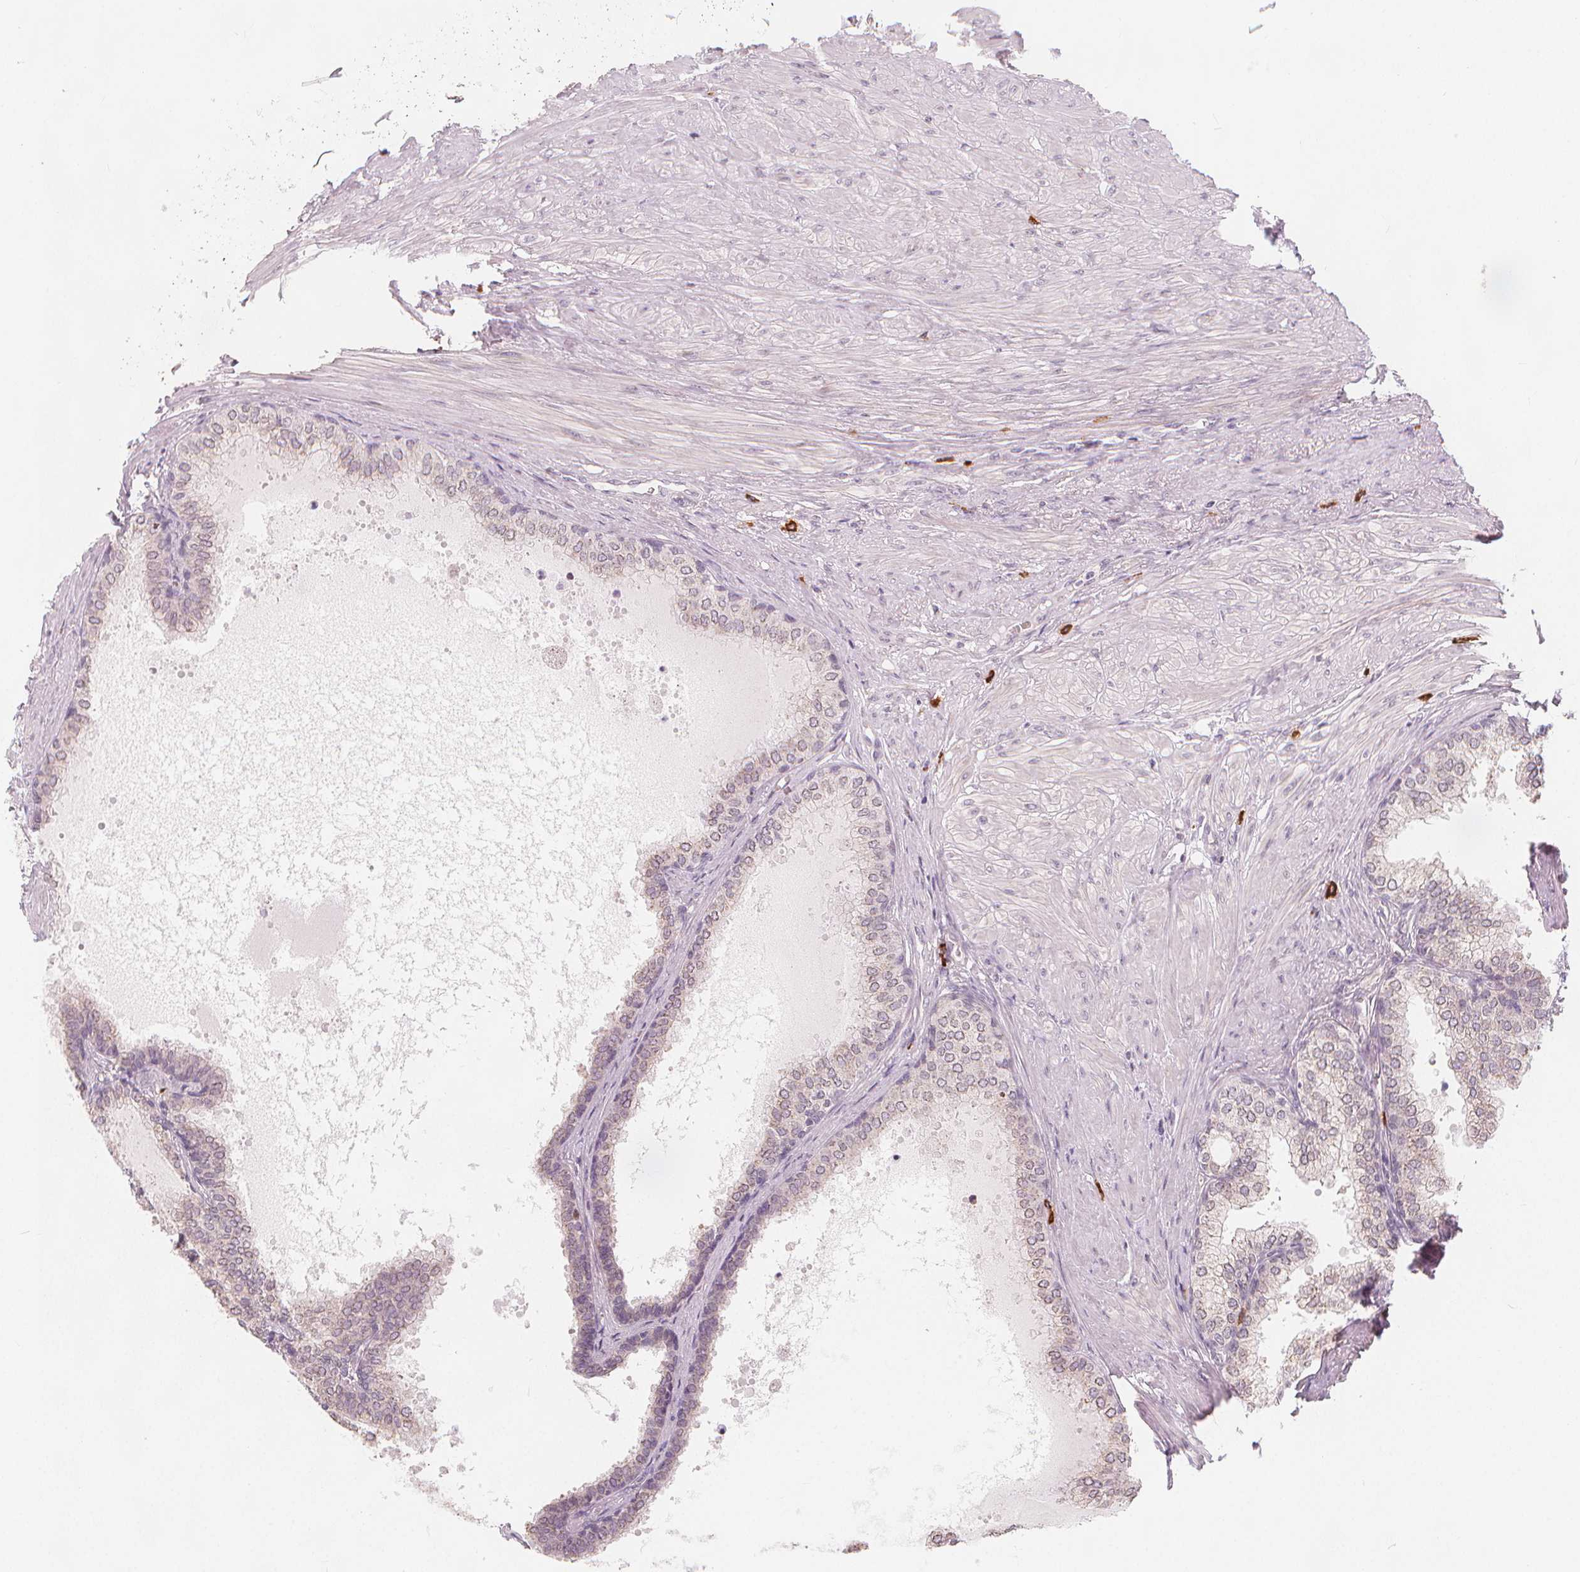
{"staining": {"intensity": "weak", "quantity": "<25%", "location": "nuclear"}, "tissue": "prostate", "cell_type": "Glandular cells", "image_type": "normal", "snomed": [{"axis": "morphology", "description": "Normal tissue, NOS"}, {"axis": "topography", "description": "Prostate"}, {"axis": "topography", "description": "Peripheral nerve tissue"}], "caption": "Glandular cells show no significant protein staining in normal prostate. (Stains: DAB (3,3'-diaminobenzidine) immunohistochemistry with hematoxylin counter stain, Microscopy: brightfield microscopy at high magnification).", "gene": "TIPIN", "patient": {"sex": "male", "age": 55}}